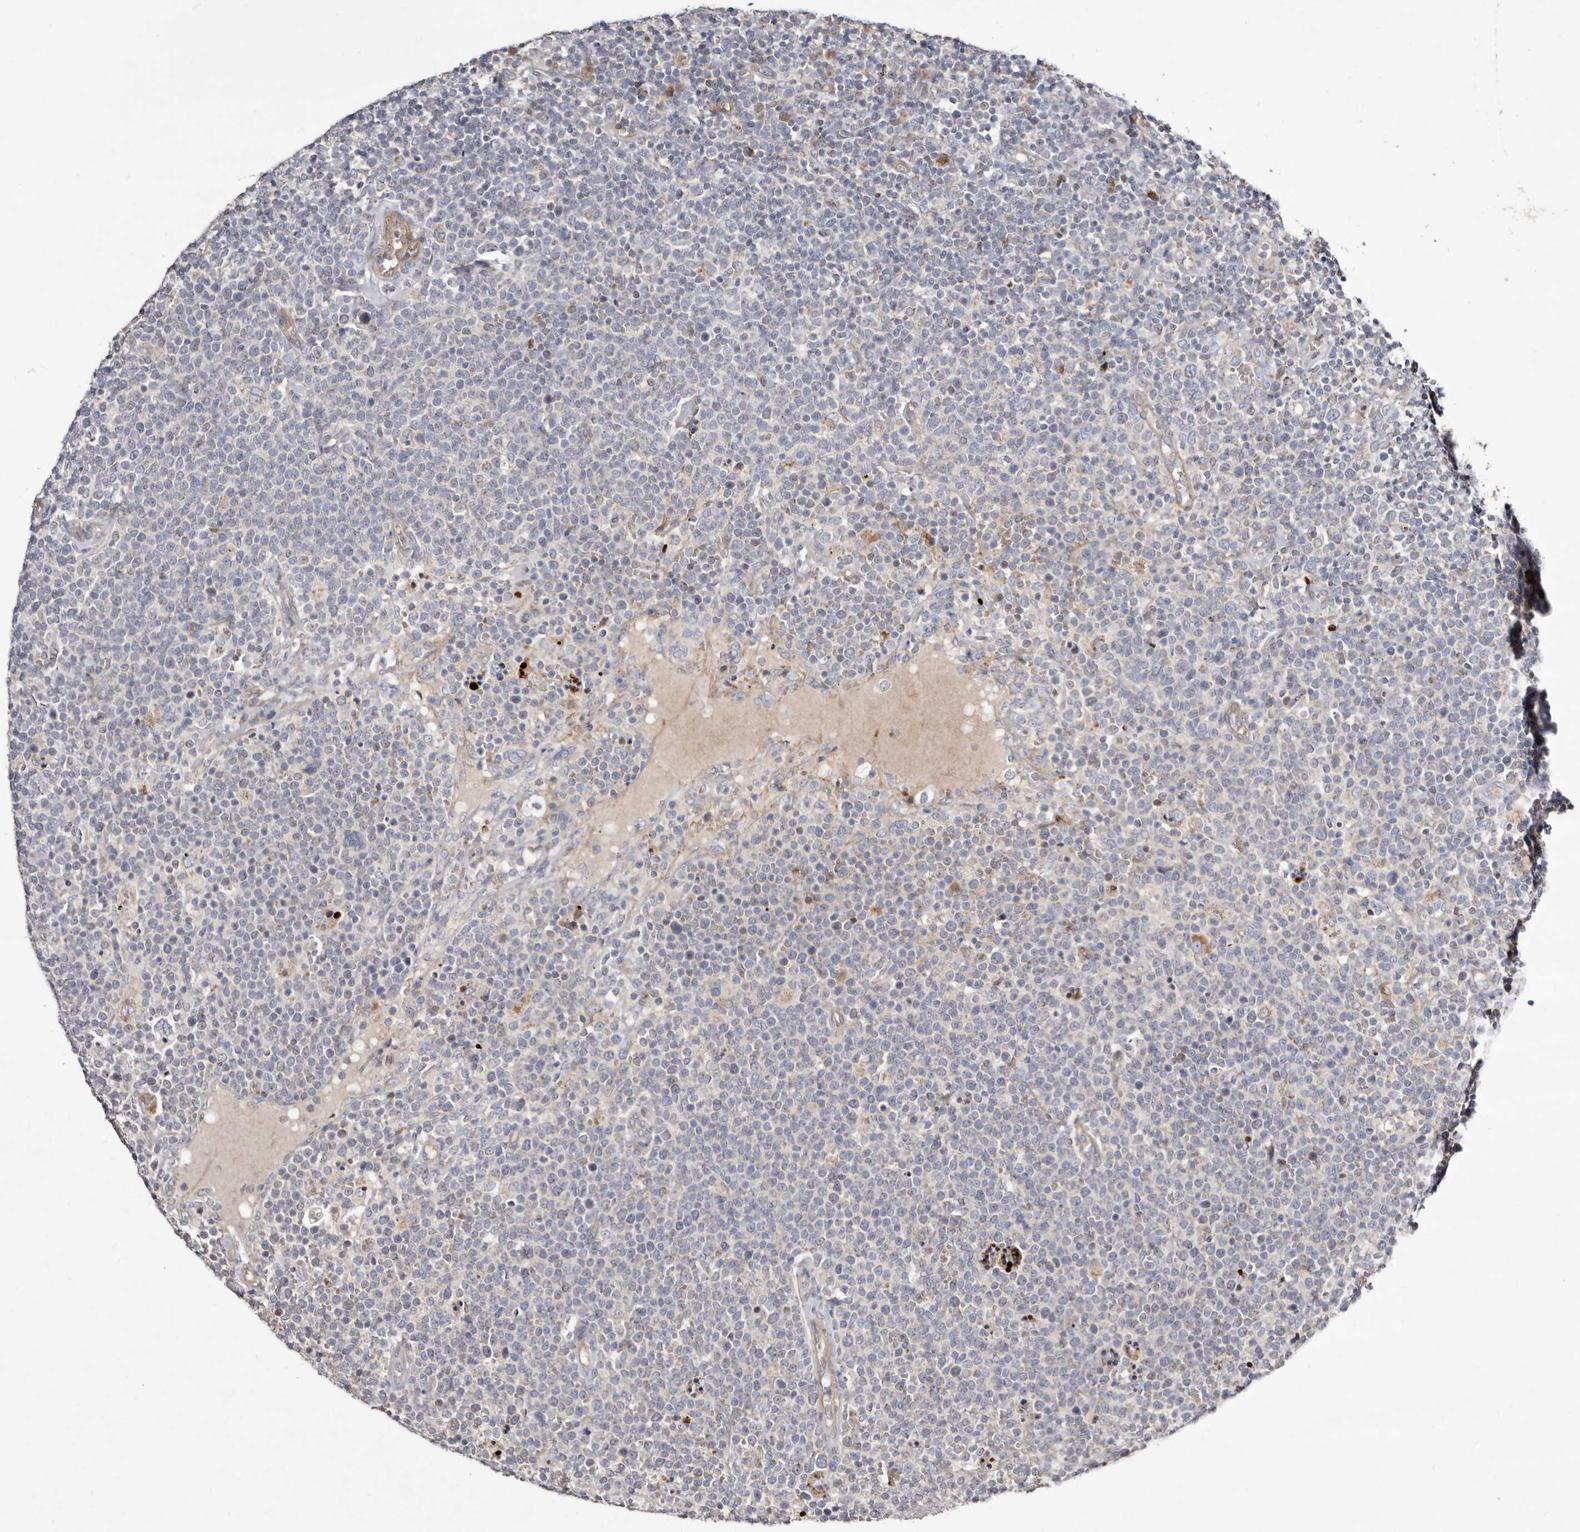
{"staining": {"intensity": "negative", "quantity": "none", "location": "none"}, "tissue": "lymphoma", "cell_type": "Tumor cells", "image_type": "cancer", "snomed": [{"axis": "morphology", "description": "Malignant lymphoma, non-Hodgkin's type, High grade"}, {"axis": "topography", "description": "Lymph node"}], "caption": "A micrograph of lymphoma stained for a protein demonstrates no brown staining in tumor cells.", "gene": "SLC25A20", "patient": {"sex": "male", "age": 61}}